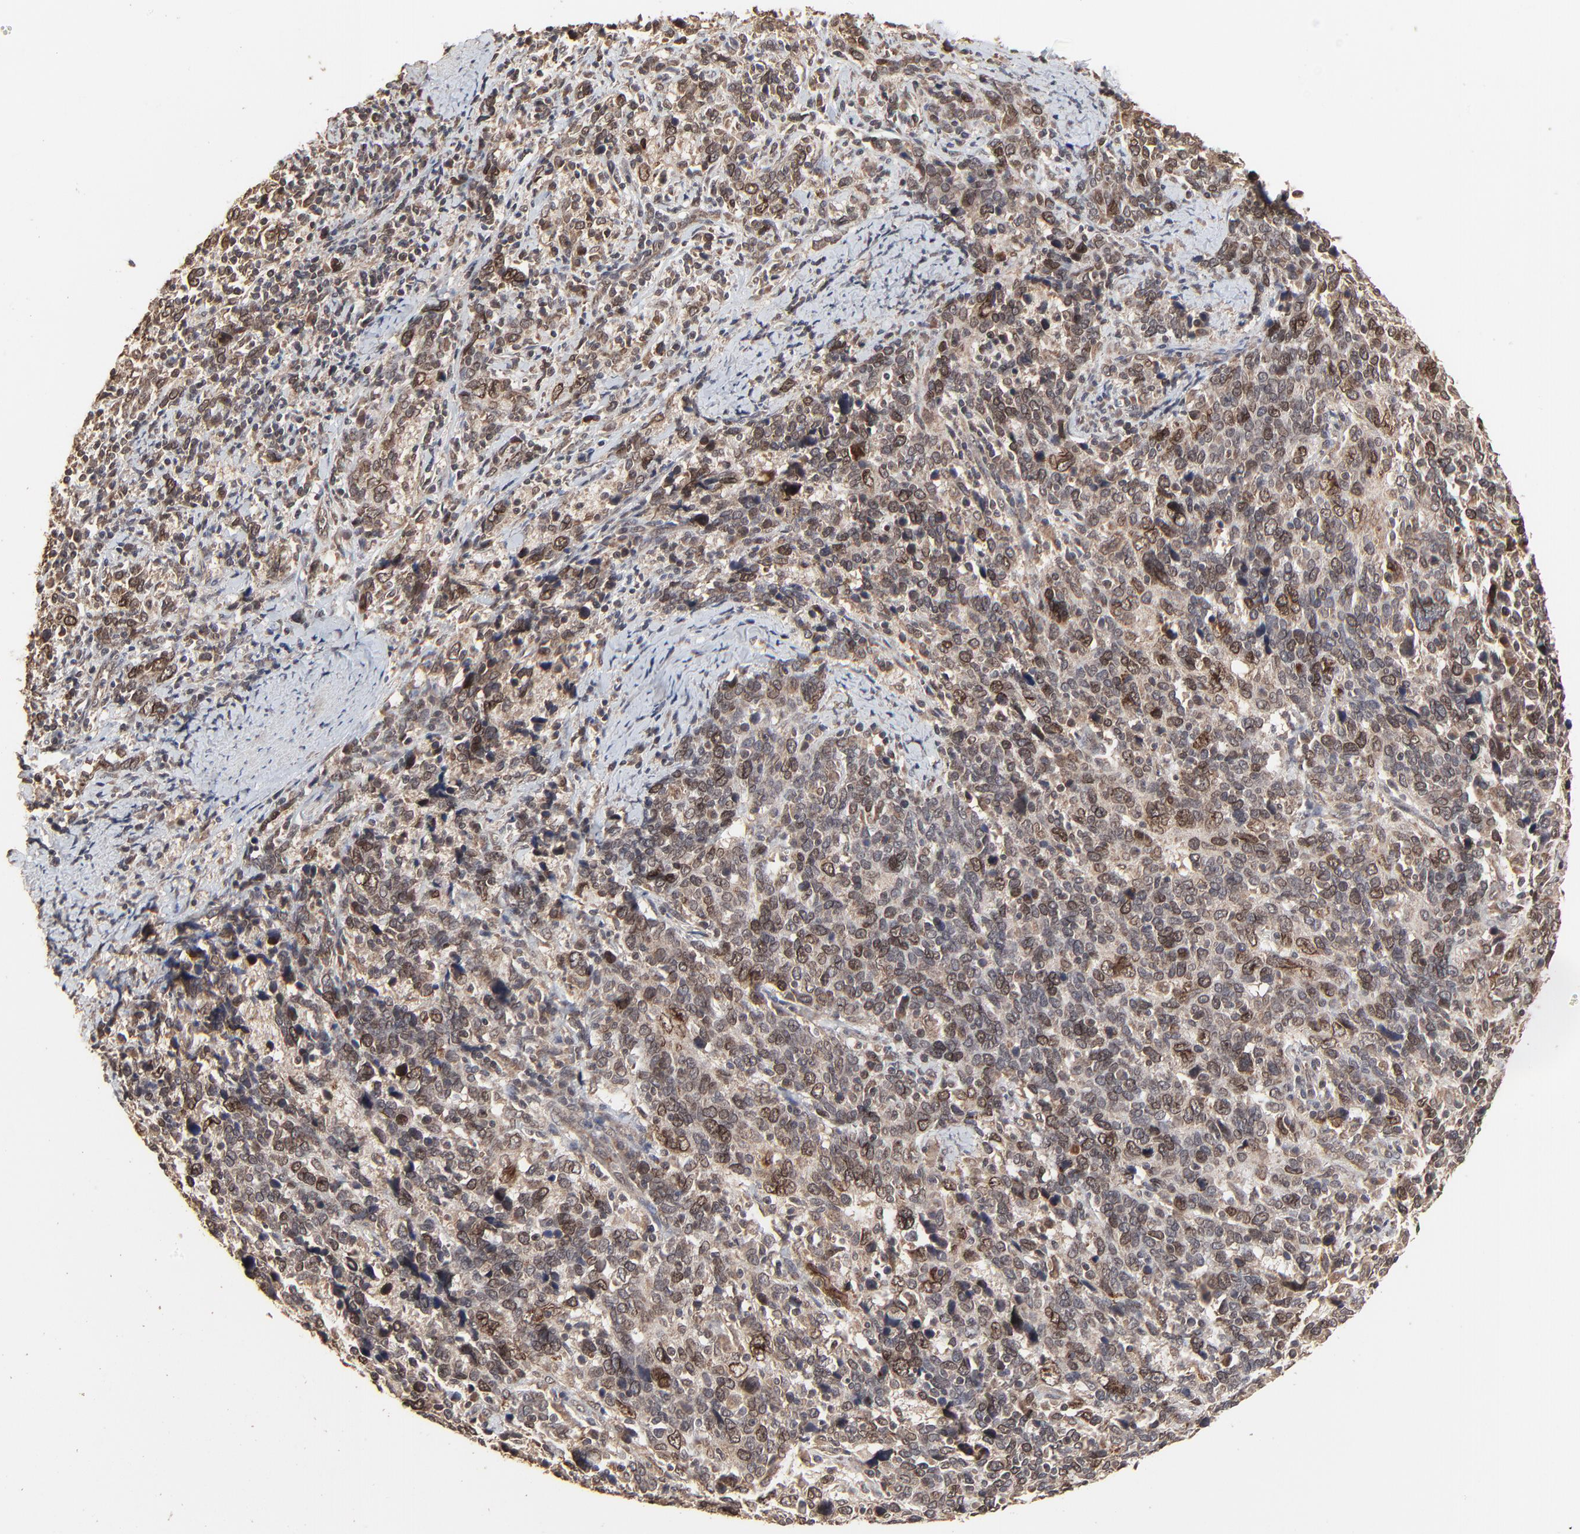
{"staining": {"intensity": "moderate", "quantity": "25%-75%", "location": "nuclear"}, "tissue": "cervical cancer", "cell_type": "Tumor cells", "image_type": "cancer", "snomed": [{"axis": "morphology", "description": "Squamous cell carcinoma, NOS"}, {"axis": "topography", "description": "Cervix"}], "caption": "Immunohistochemistry staining of cervical cancer, which shows medium levels of moderate nuclear positivity in about 25%-75% of tumor cells indicating moderate nuclear protein positivity. The staining was performed using DAB (3,3'-diaminobenzidine) (brown) for protein detection and nuclei were counterstained in hematoxylin (blue).", "gene": "FAM227A", "patient": {"sex": "female", "age": 41}}